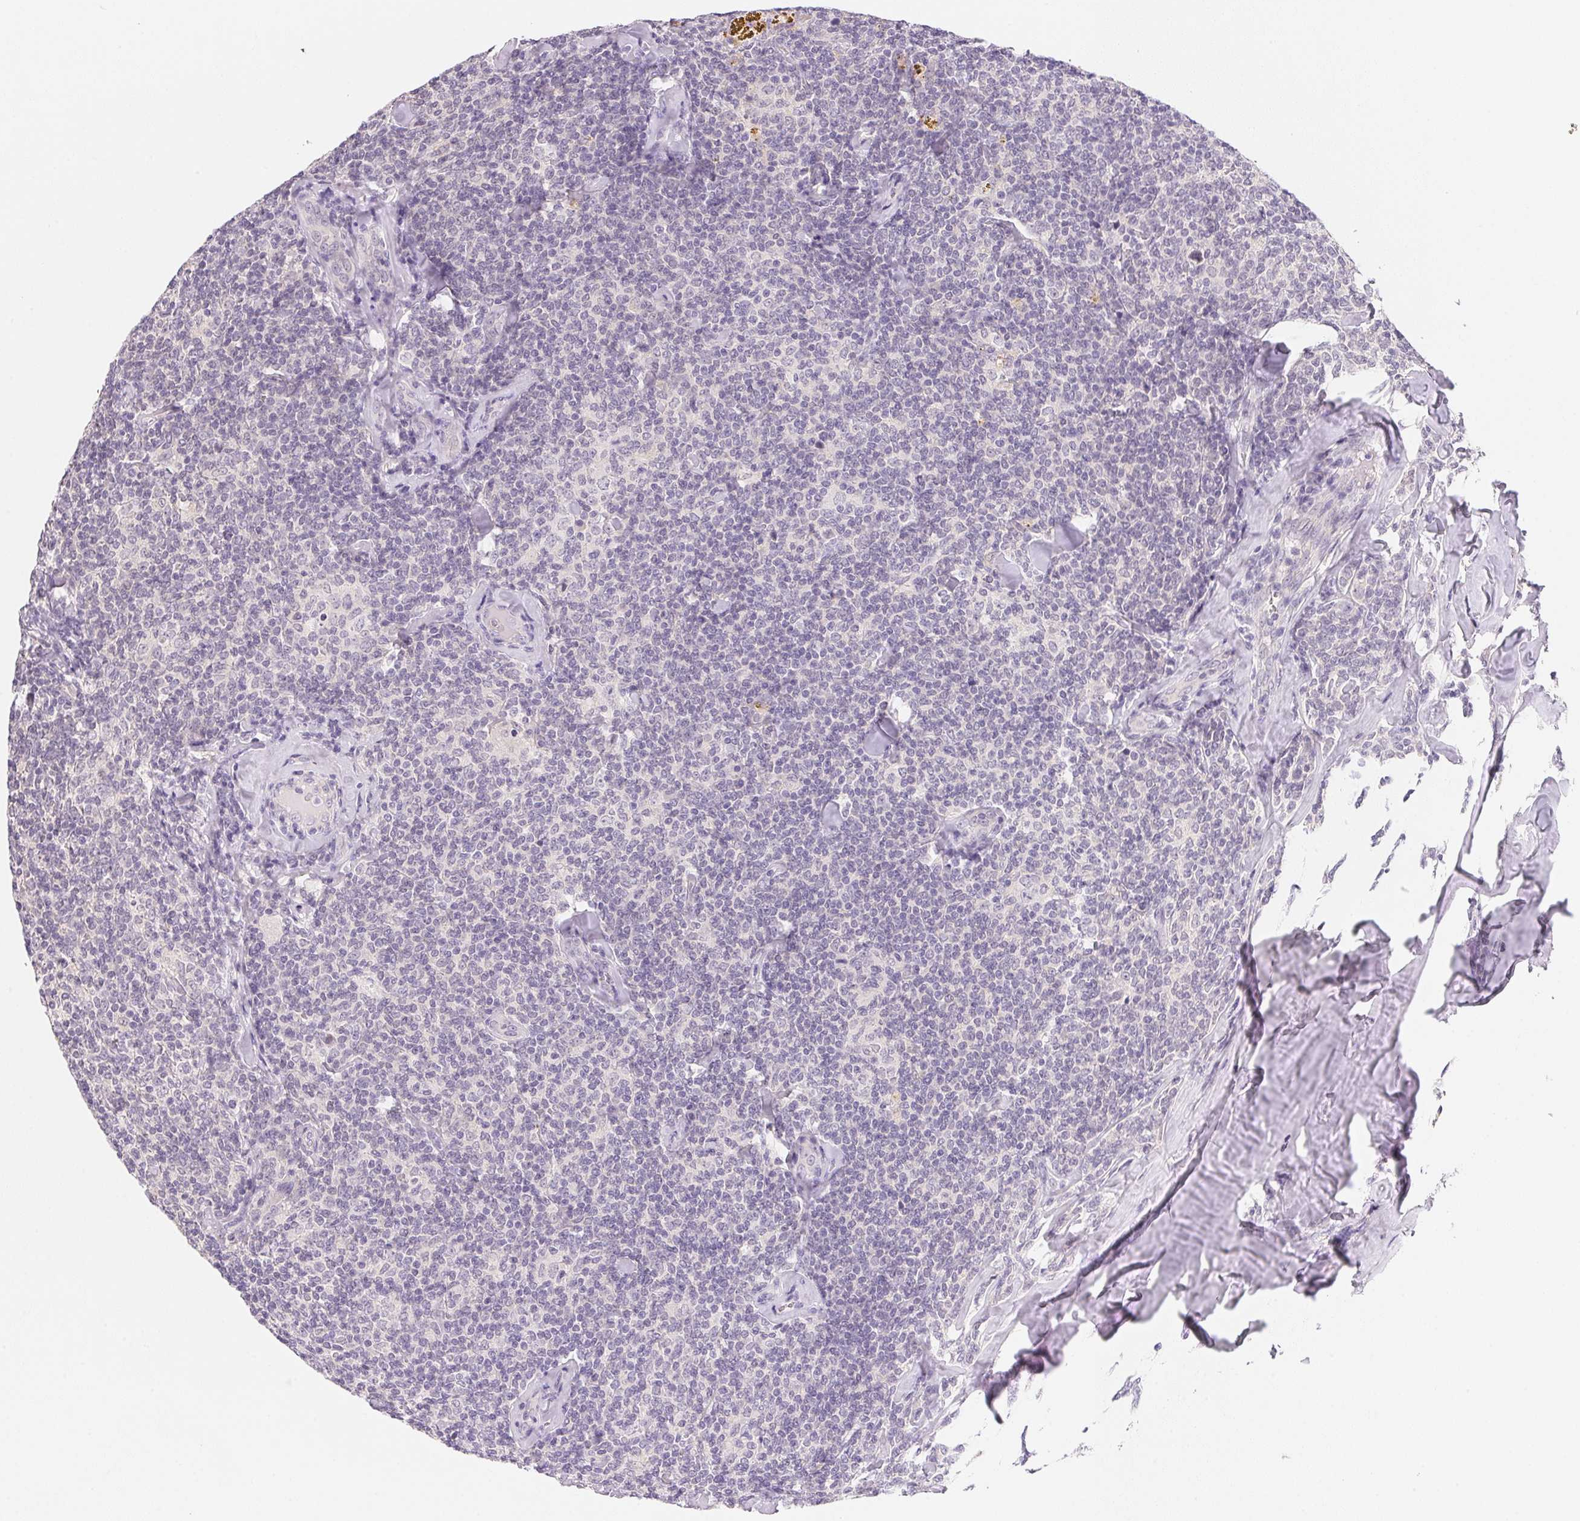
{"staining": {"intensity": "negative", "quantity": "none", "location": "none"}, "tissue": "lymphoma", "cell_type": "Tumor cells", "image_type": "cancer", "snomed": [{"axis": "morphology", "description": "Malignant lymphoma, non-Hodgkin's type, Low grade"}, {"axis": "topography", "description": "Lymph node"}], "caption": "The immunohistochemistry photomicrograph has no significant expression in tumor cells of lymphoma tissue. (Stains: DAB (3,3'-diaminobenzidine) immunohistochemistry (IHC) with hematoxylin counter stain, Microscopy: brightfield microscopy at high magnification).", "gene": "MCOLN3", "patient": {"sex": "female", "age": 56}}